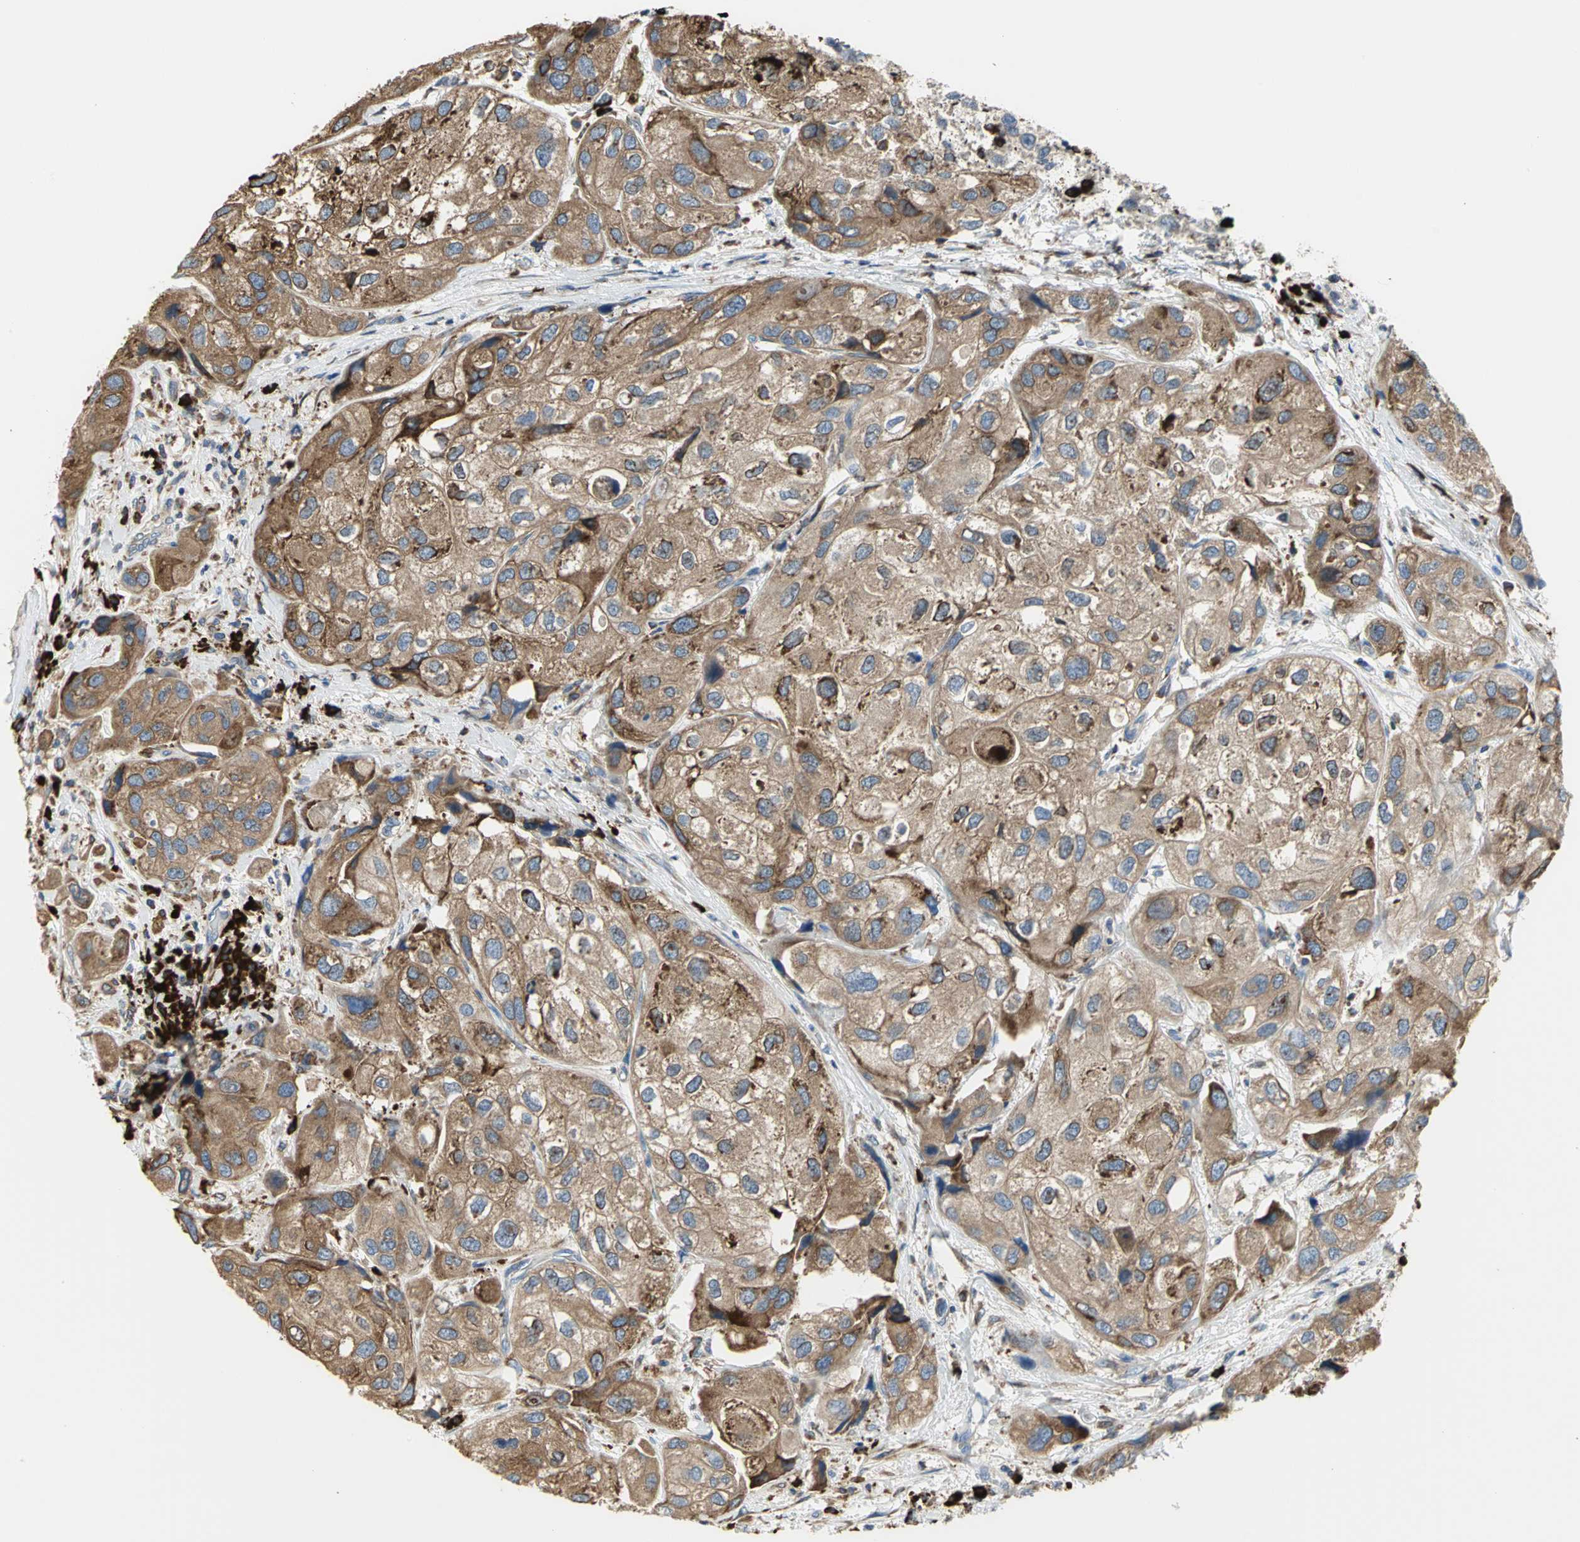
{"staining": {"intensity": "strong", "quantity": ">75%", "location": "cytoplasmic/membranous"}, "tissue": "urothelial cancer", "cell_type": "Tumor cells", "image_type": "cancer", "snomed": [{"axis": "morphology", "description": "Urothelial carcinoma, High grade"}, {"axis": "topography", "description": "Urinary bladder"}], "caption": "Immunohistochemistry micrograph of human high-grade urothelial carcinoma stained for a protein (brown), which demonstrates high levels of strong cytoplasmic/membranous staining in about >75% of tumor cells.", "gene": "SDF2L1", "patient": {"sex": "female", "age": 64}}